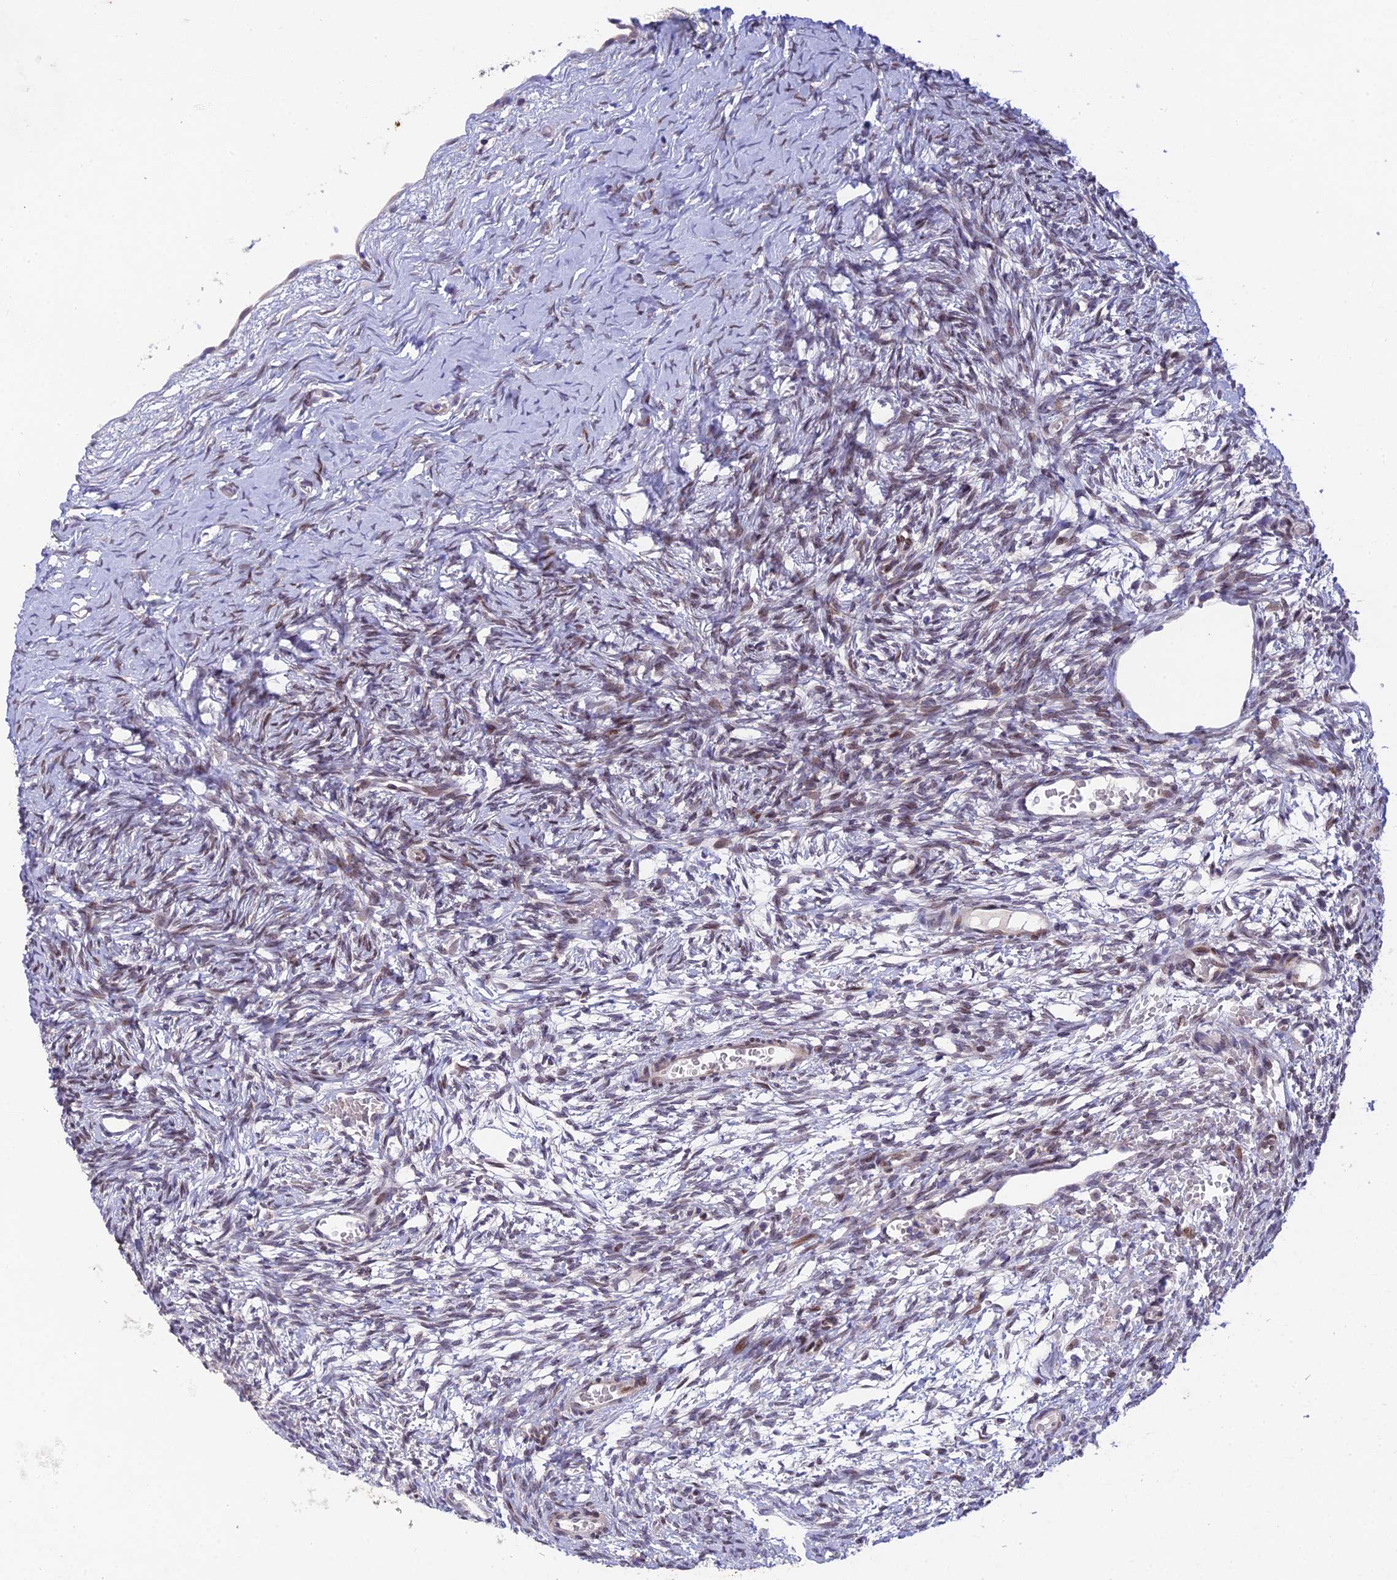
{"staining": {"intensity": "negative", "quantity": "none", "location": "none"}, "tissue": "ovary", "cell_type": "Follicle cells", "image_type": "normal", "snomed": [{"axis": "morphology", "description": "Normal tissue, NOS"}, {"axis": "topography", "description": "Ovary"}], "caption": "Protein analysis of benign ovary exhibits no significant expression in follicle cells.", "gene": "MGAT2", "patient": {"sex": "female", "age": 39}}